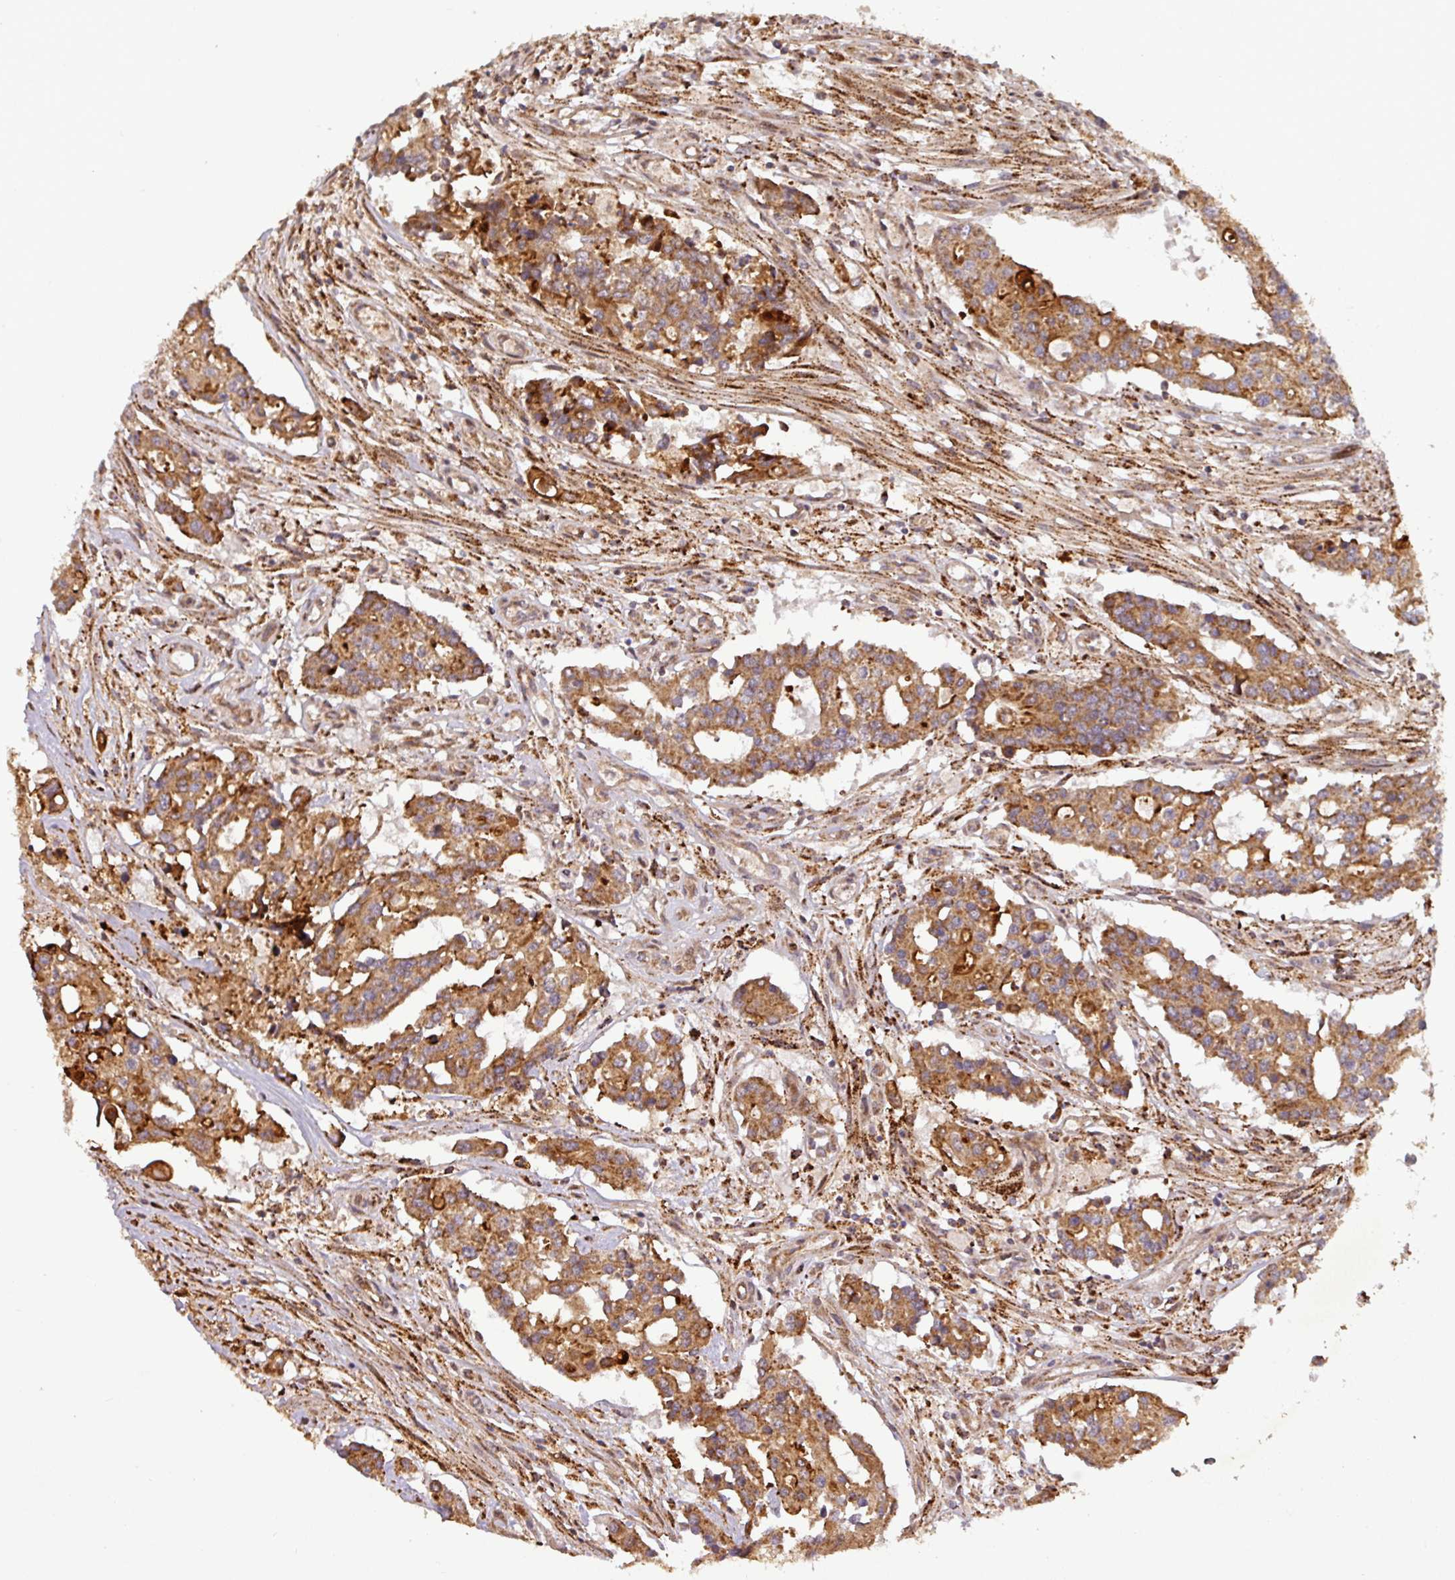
{"staining": {"intensity": "moderate", "quantity": ">75%", "location": "cytoplasmic/membranous"}, "tissue": "colorectal cancer", "cell_type": "Tumor cells", "image_type": "cancer", "snomed": [{"axis": "morphology", "description": "Adenocarcinoma, NOS"}, {"axis": "topography", "description": "Colon"}], "caption": "Immunohistochemistry (IHC) histopathology image of neoplastic tissue: human colorectal adenocarcinoma stained using immunohistochemistry (IHC) shows medium levels of moderate protein expression localized specifically in the cytoplasmic/membranous of tumor cells, appearing as a cytoplasmic/membranous brown color.", "gene": "GPD2", "patient": {"sex": "male", "age": 77}}